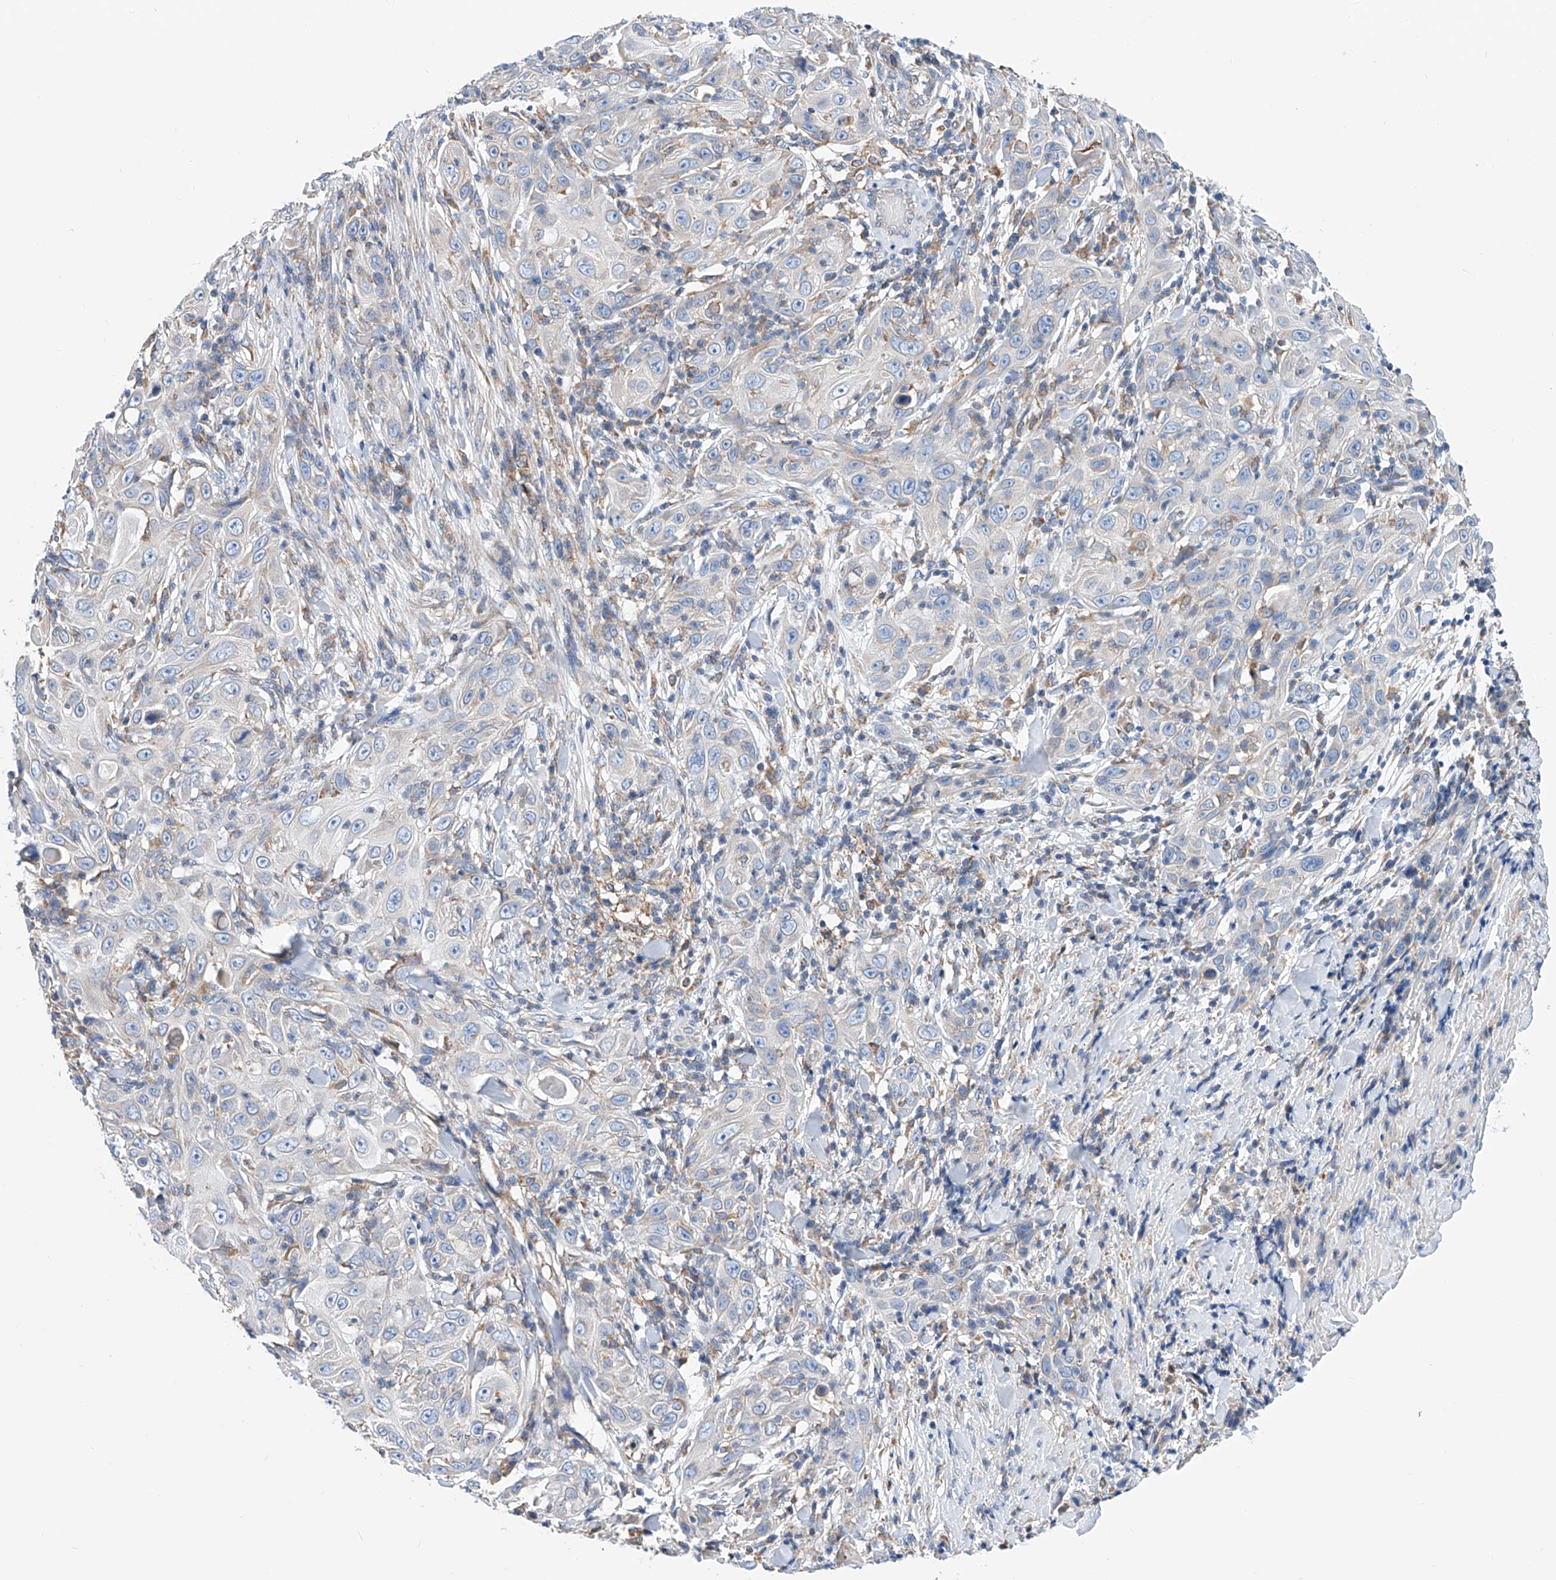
{"staining": {"intensity": "negative", "quantity": "none", "location": "none"}, "tissue": "skin cancer", "cell_type": "Tumor cells", "image_type": "cancer", "snomed": [{"axis": "morphology", "description": "Squamous cell carcinoma, NOS"}, {"axis": "topography", "description": "Skin"}], "caption": "There is no significant staining in tumor cells of skin cancer. Nuclei are stained in blue.", "gene": "MAD2L1", "patient": {"sex": "female", "age": 88}}